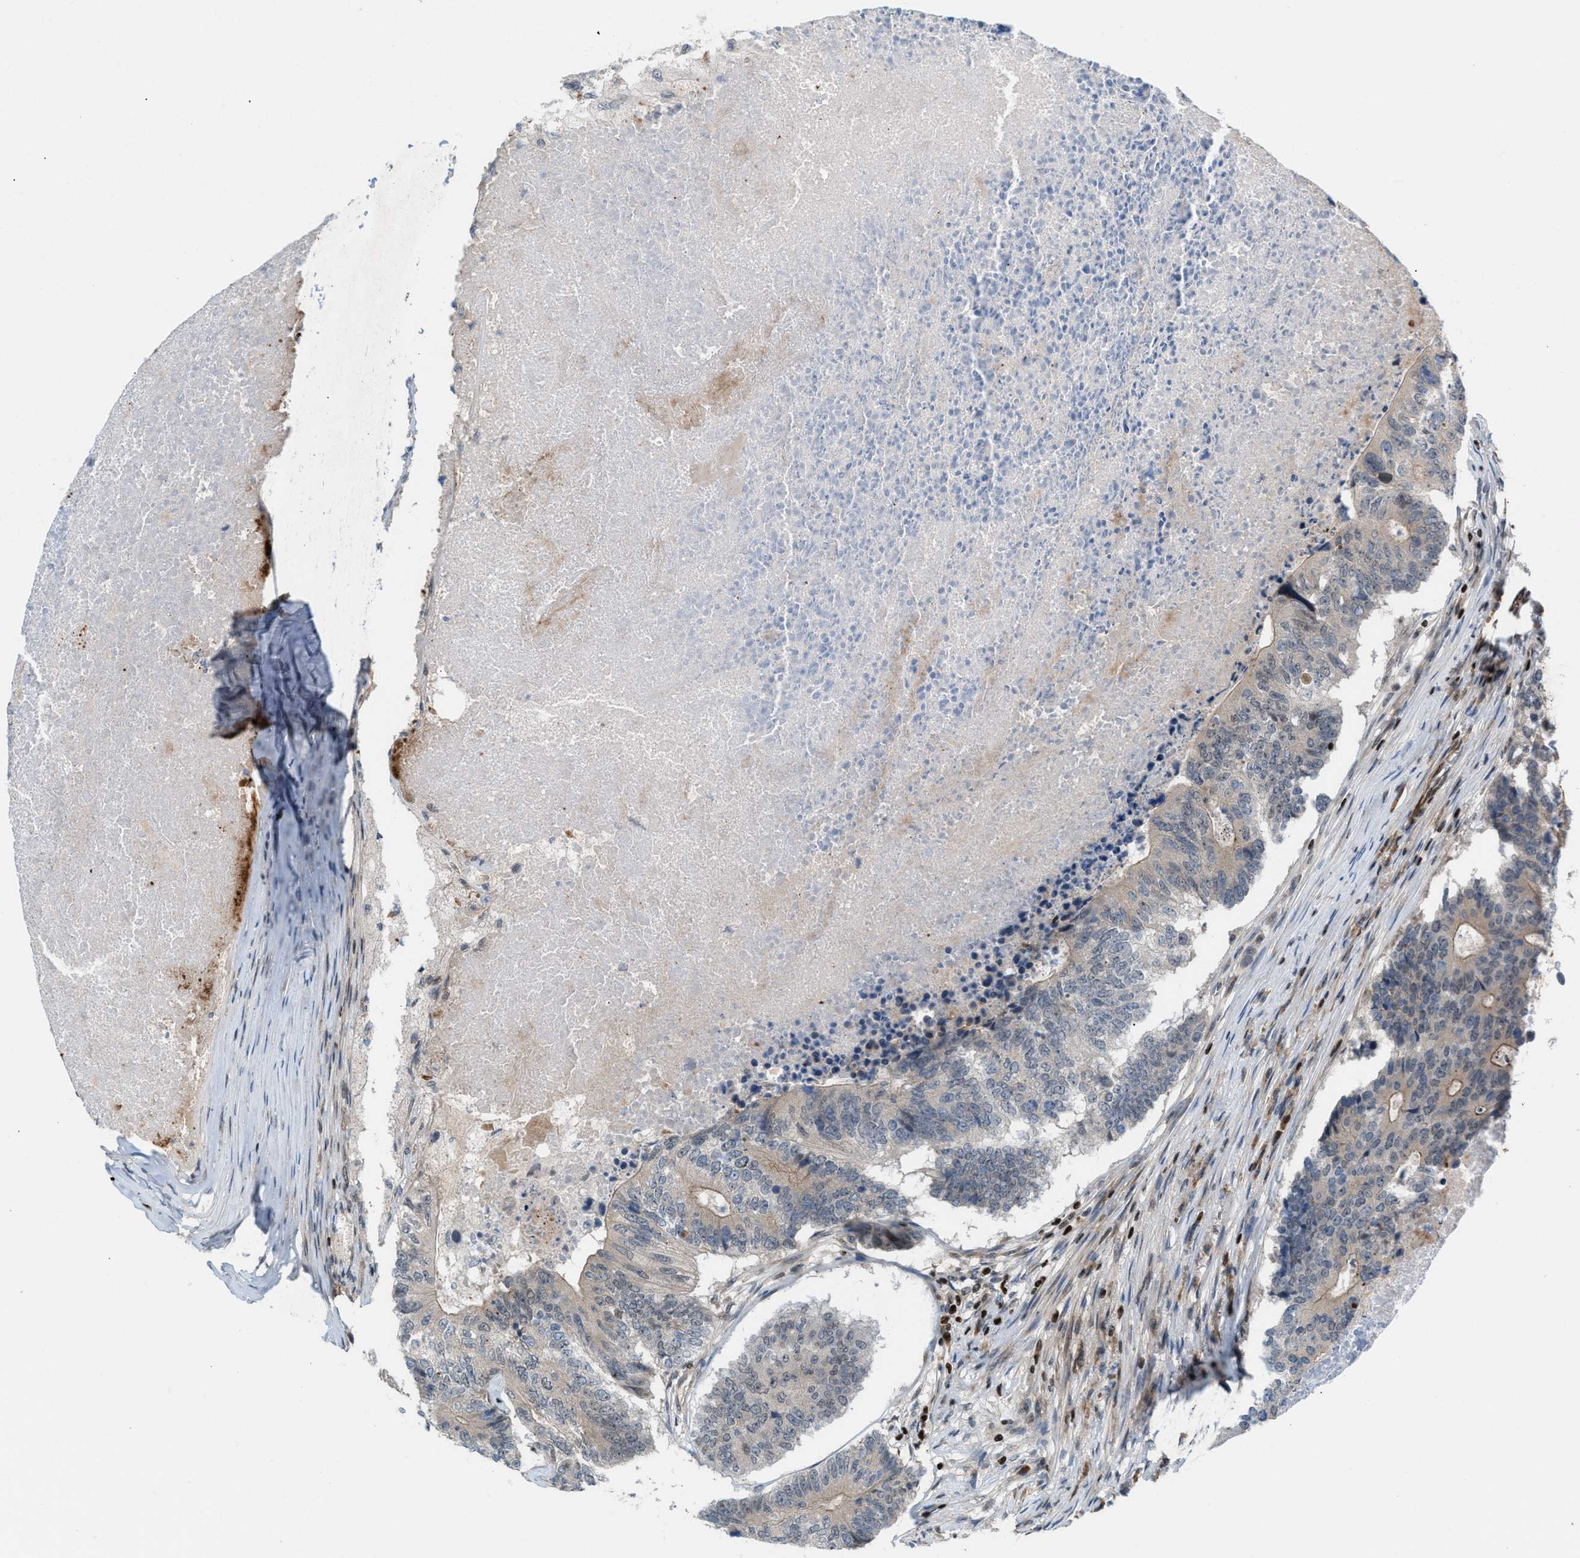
{"staining": {"intensity": "weak", "quantity": "<25%", "location": "cytoplasmic/membranous"}, "tissue": "colorectal cancer", "cell_type": "Tumor cells", "image_type": "cancer", "snomed": [{"axis": "morphology", "description": "Adenocarcinoma, NOS"}, {"axis": "topography", "description": "Colon"}], "caption": "This is a image of immunohistochemistry staining of adenocarcinoma (colorectal), which shows no staining in tumor cells.", "gene": "ZNF276", "patient": {"sex": "female", "age": 67}}